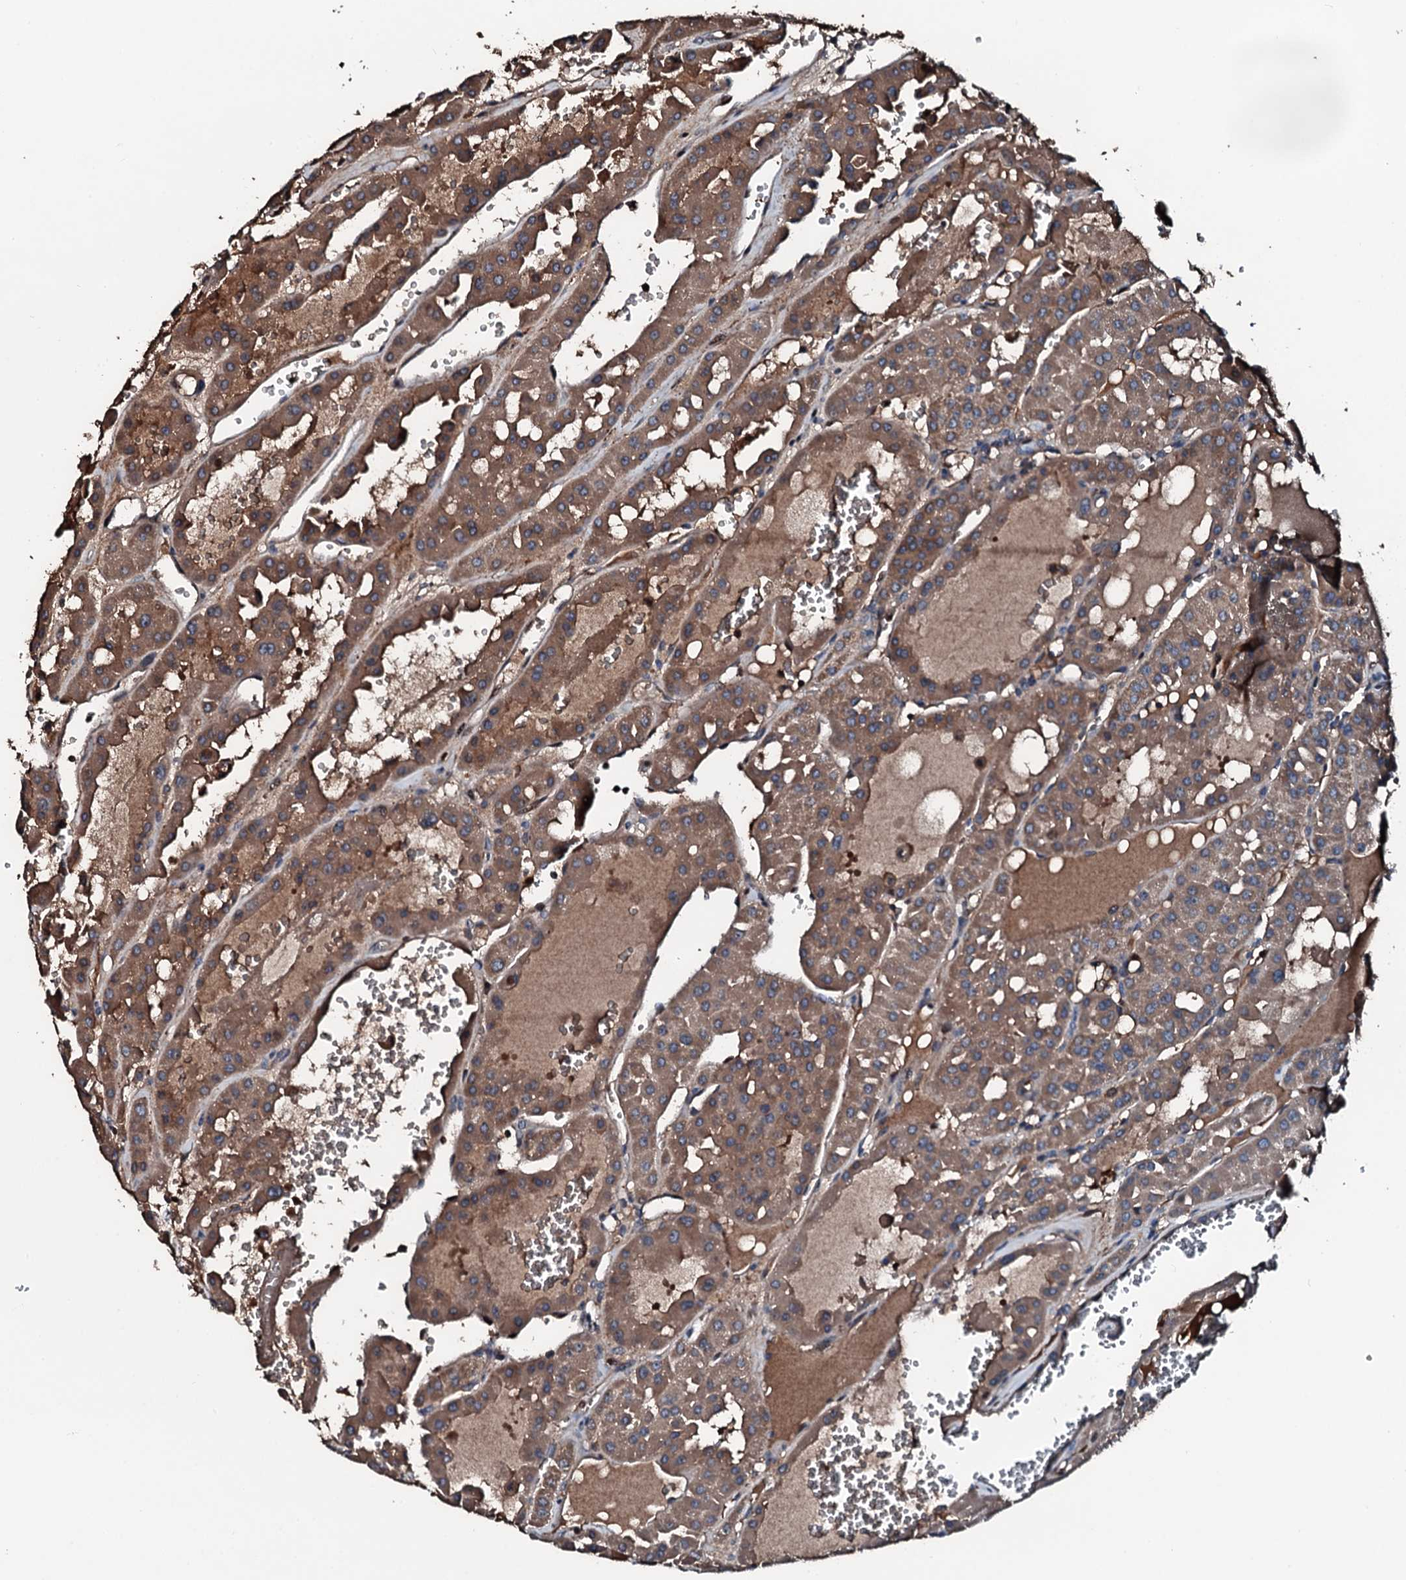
{"staining": {"intensity": "moderate", "quantity": ">75%", "location": "cytoplasmic/membranous"}, "tissue": "renal cancer", "cell_type": "Tumor cells", "image_type": "cancer", "snomed": [{"axis": "morphology", "description": "Carcinoma, NOS"}, {"axis": "topography", "description": "Kidney"}], "caption": "IHC histopathology image of renal cancer (carcinoma) stained for a protein (brown), which exhibits medium levels of moderate cytoplasmic/membranous positivity in about >75% of tumor cells.", "gene": "AARS1", "patient": {"sex": "female", "age": 75}}